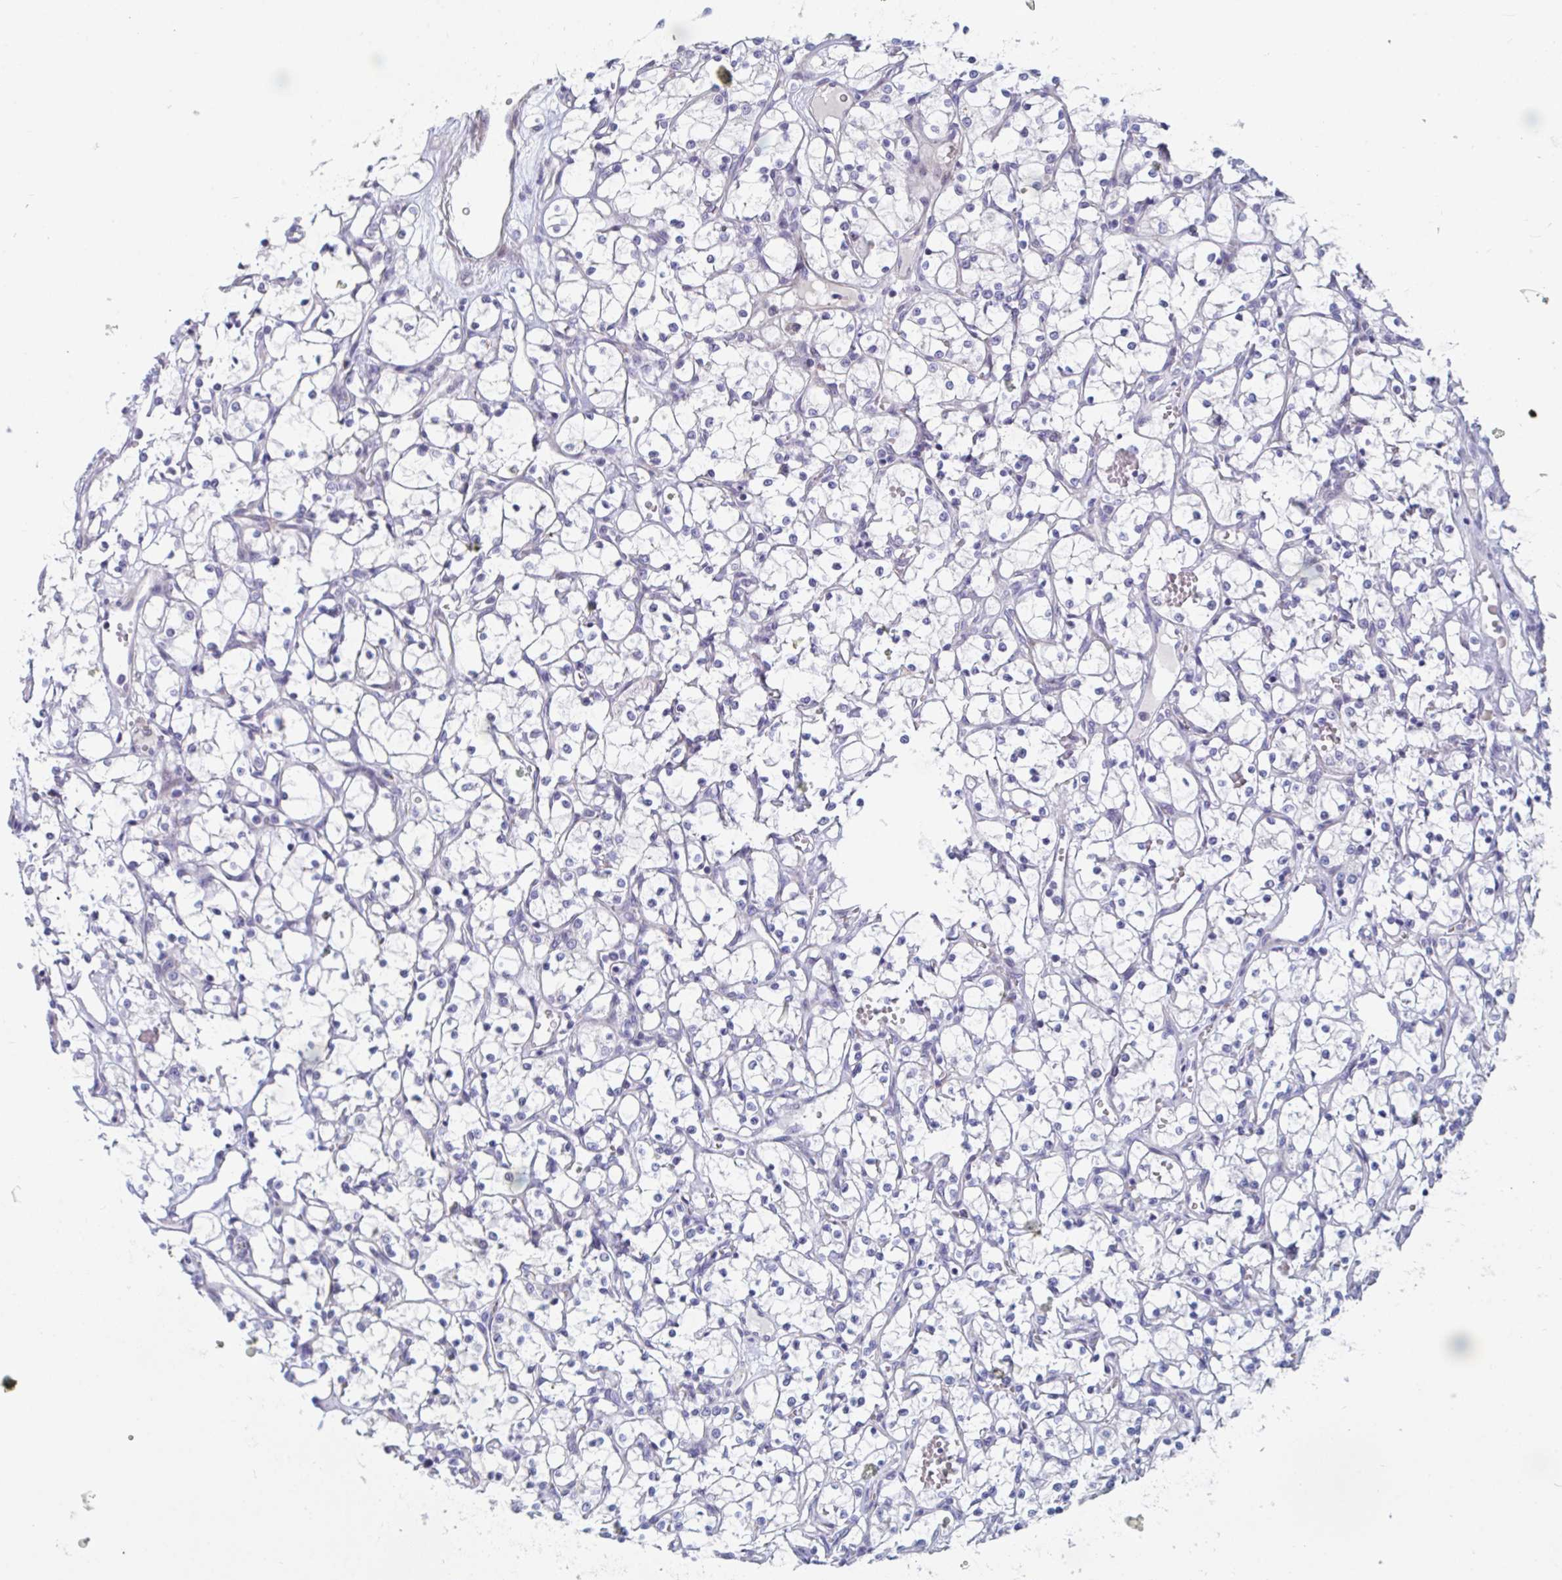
{"staining": {"intensity": "negative", "quantity": "none", "location": "none"}, "tissue": "renal cancer", "cell_type": "Tumor cells", "image_type": "cancer", "snomed": [{"axis": "morphology", "description": "Adenocarcinoma, NOS"}, {"axis": "topography", "description": "Kidney"}], "caption": "DAB immunohistochemical staining of human renal cancer (adenocarcinoma) demonstrates no significant positivity in tumor cells.", "gene": "CENPT", "patient": {"sex": "female", "age": 69}}